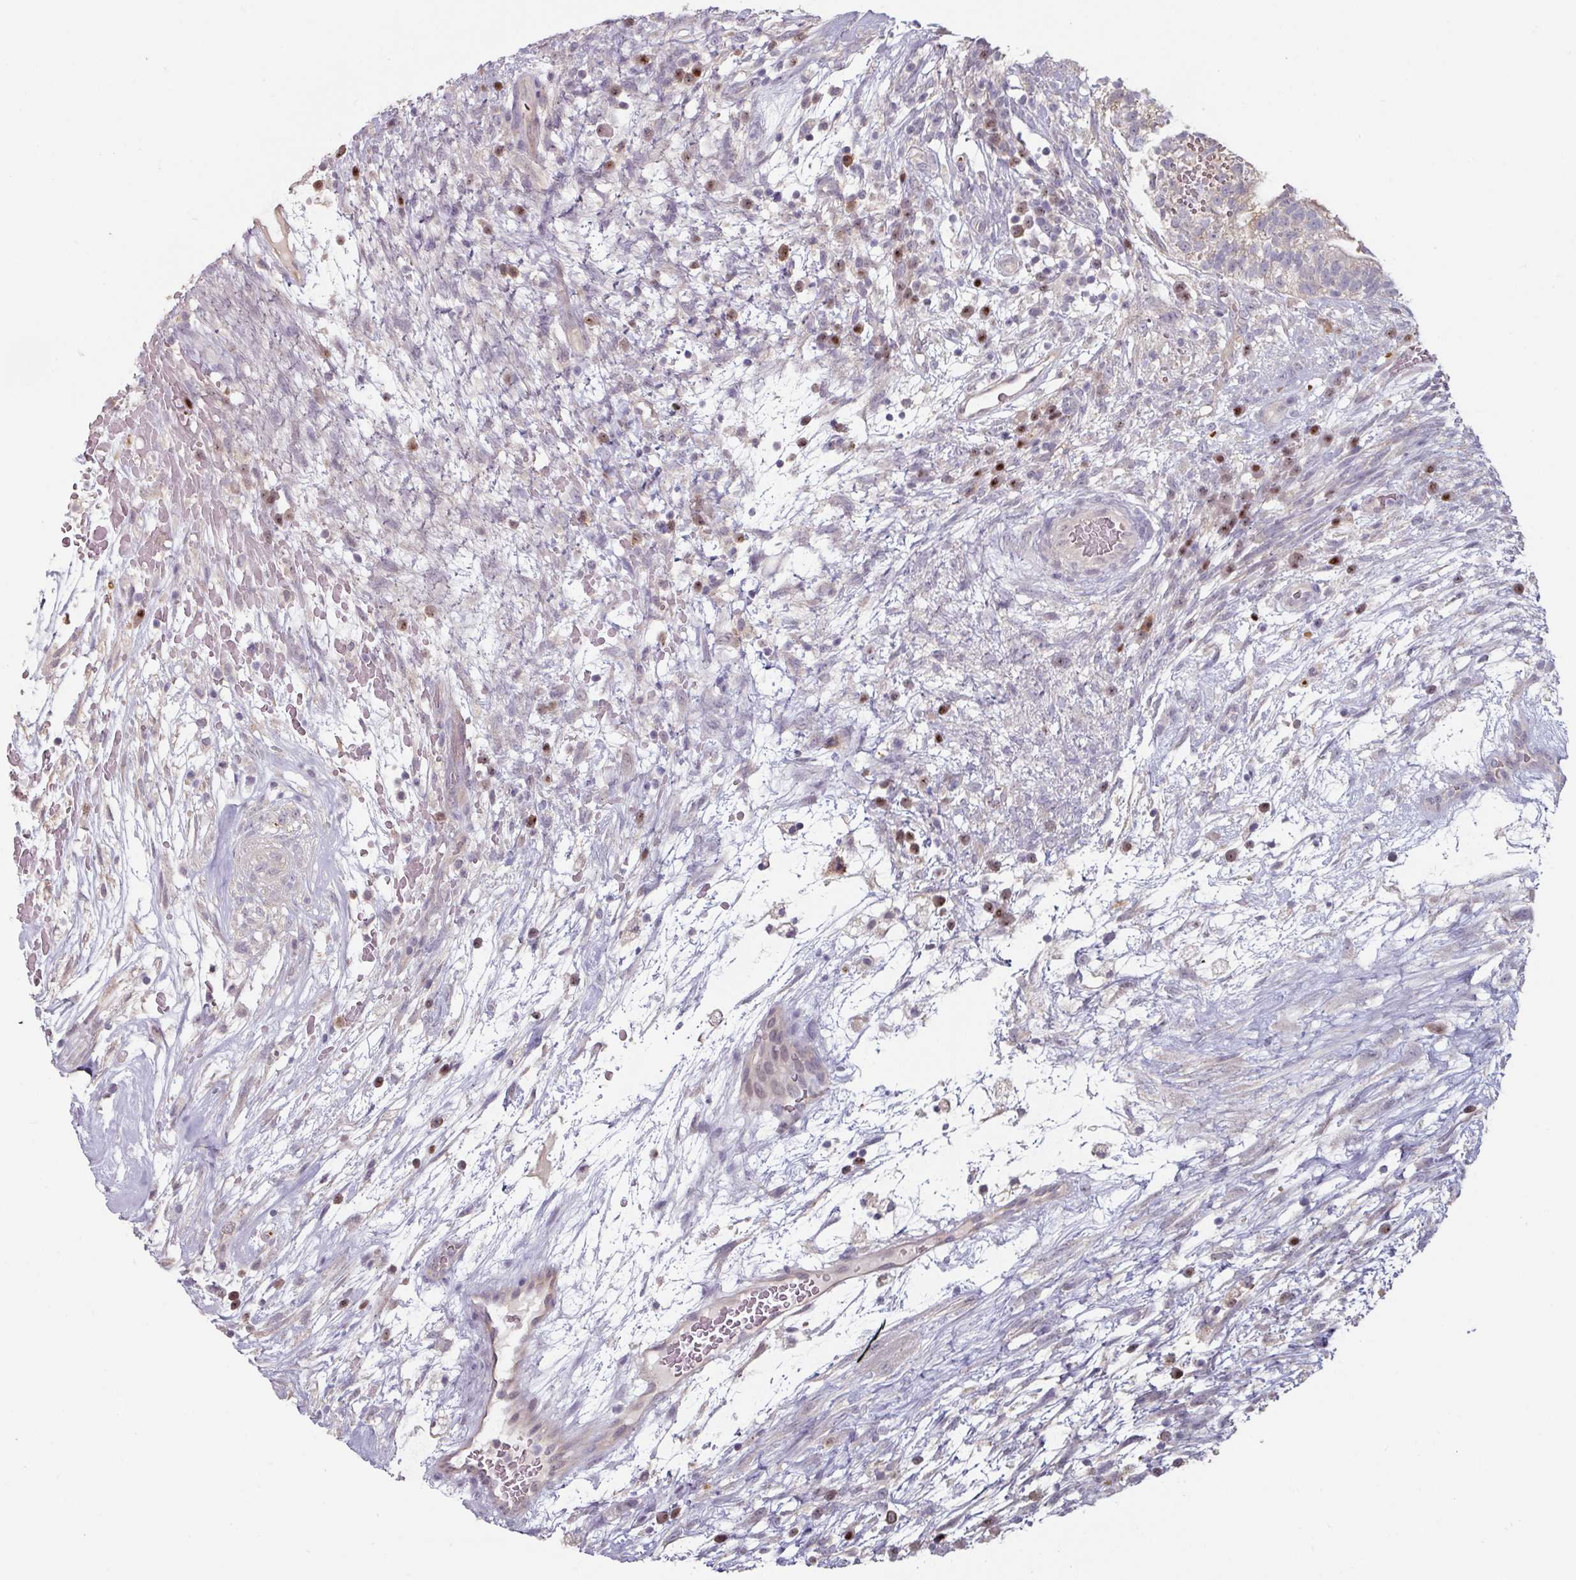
{"staining": {"intensity": "weak", "quantity": "<25%", "location": "cytoplasmic/membranous"}, "tissue": "testis cancer", "cell_type": "Tumor cells", "image_type": "cancer", "snomed": [{"axis": "morphology", "description": "Carcinoma, Embryonal, NOS"}, {"axis": "topography", "description": "Testis"}], "caption": "Photomicrograph shows no protein positivity in tumor cells of testis embryonal carcinoma tissue.", "gene": "ZBTB6", "patient": {"sex": "male", "age": 32}}